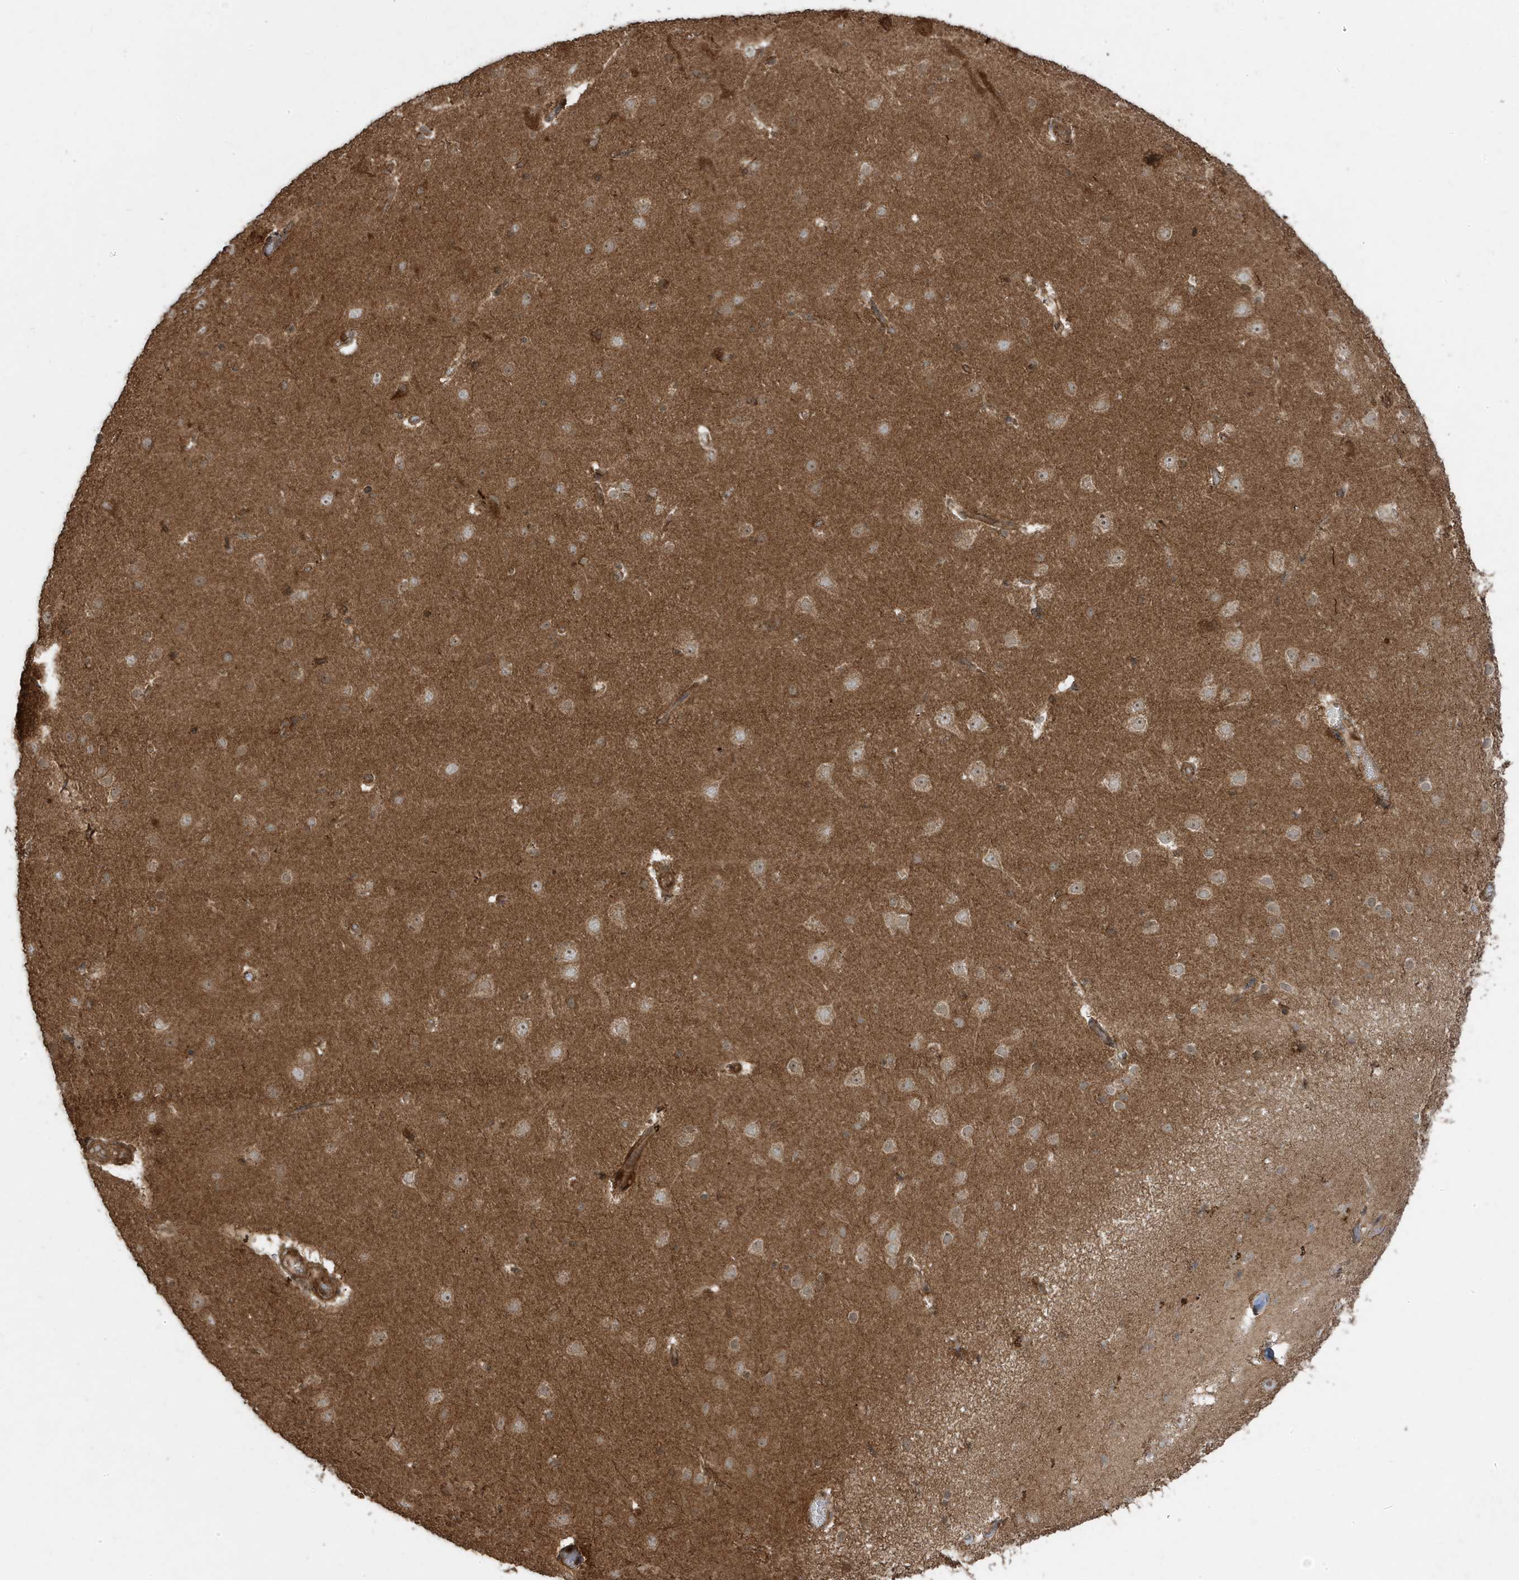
{"staining": {"intensity": "weak", "quantity": ">75%", "location": "cytoplasmic/membranous"}, "tissue": "cerebral cortex", "cell_type": "Endothelial cells", "image_type": "normal", "snomed": [{"axis": "morphology", "description": "Normal tissue, NOS"}, {"axis": "topography", "description": "Cerebral cortex"}], "caption": "Immunohistochemistry of benign human cerebral cortex demonstrates low levels of weak cytoplasmic/membranous positivity in approximately >75% of endothelial cells. (Brightfield microscopy of DAB IHC at high magnification).", "gene": "ASAP1", "patient": {"sex": "male", "age": 34}}